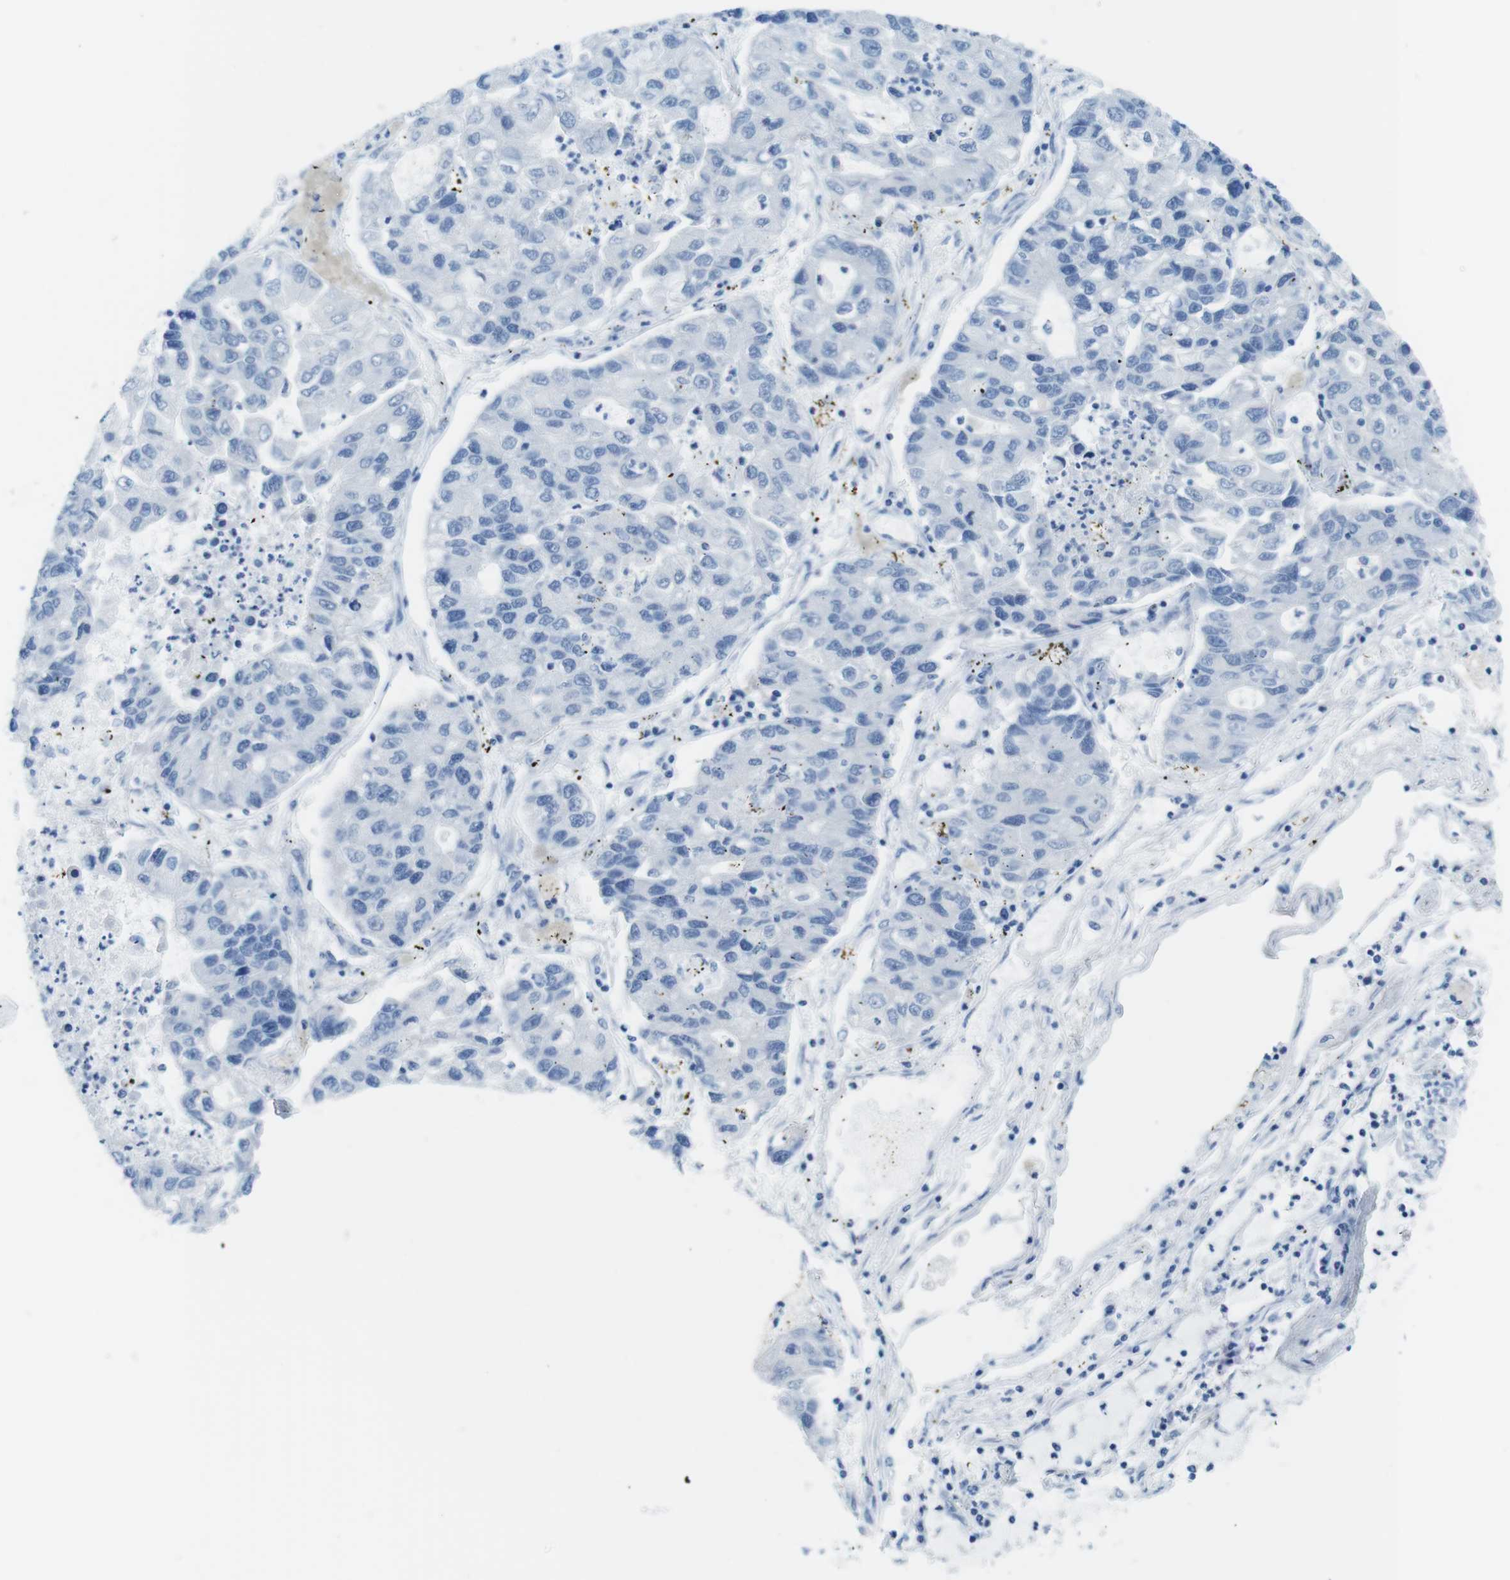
{"staining": {"intensity": "negative", "quantity": "none", "location": "none"}, "tissue": "lung cancer", "cell_type": "Tumor cells", "image_type": "cancer", "snomed": [{"axis": "morphology", "description": "Adenocarcinoma, NOS"}, {"axis": "topography", "description": "Lung"}], "caption": "DAB immunohistochemical staining of human lung cancer (adenocarcinoma) displays no significant expression in tumor cells. (DAB immunohistochemistry visualized using brightfield microscopy, high magnification).", "gene": "GAP43", "patient": {"sex": "female", "age": 51}}